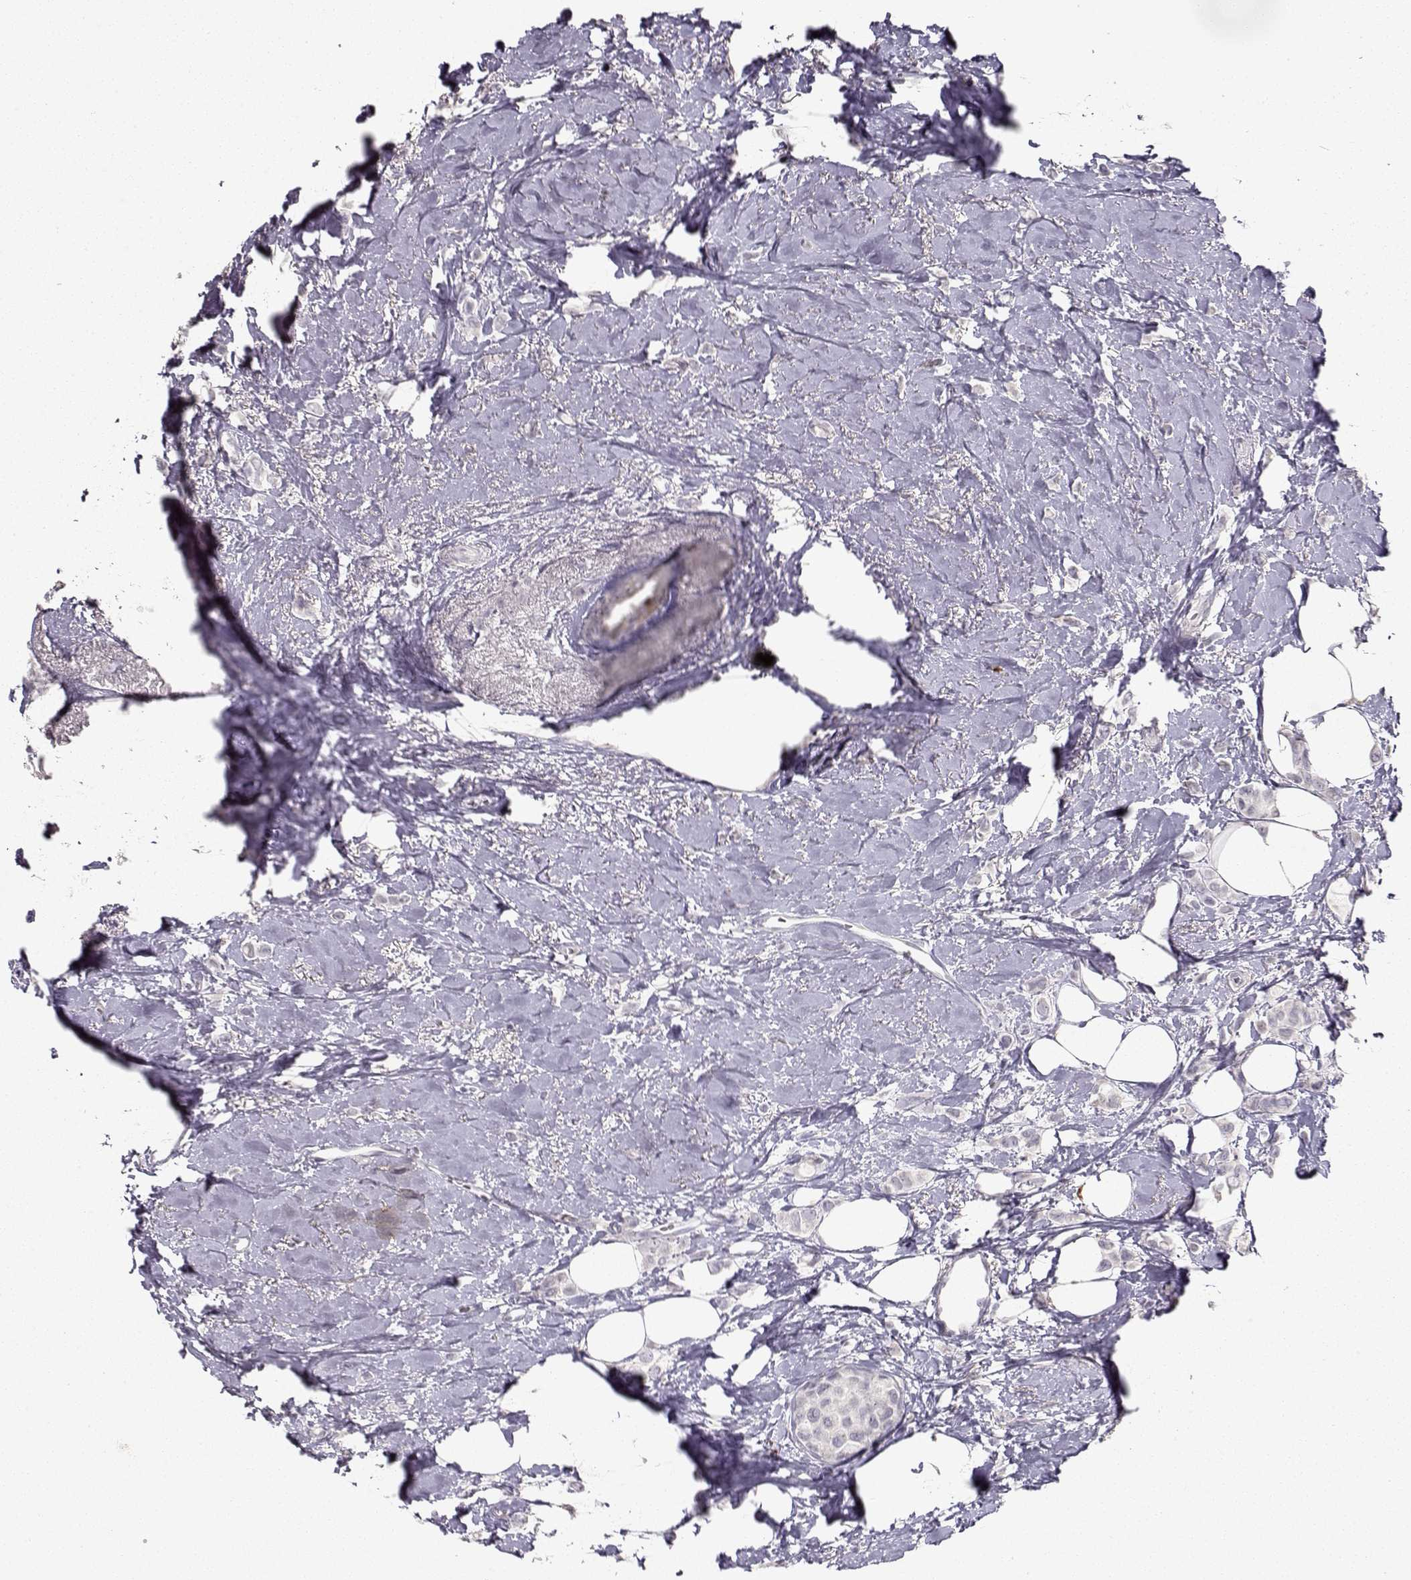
{"staining": {"intensity": "negative", "quantity": "none", "location": "none"}, "tissue": "breast cancer", "cell_type": "Tumor cells", "image_type": "cancer", "snomed": [{"axis": "morphology", "description": "Lobular carcinoma"}, {"axis": "topography", "description": "Breast"}], "caption": "The photomicrograph displays no significant staining in tumor cells of lobular carcinoma (breast).", "gene": "S100B", "patient": {"sex": "female", "age": 66}}